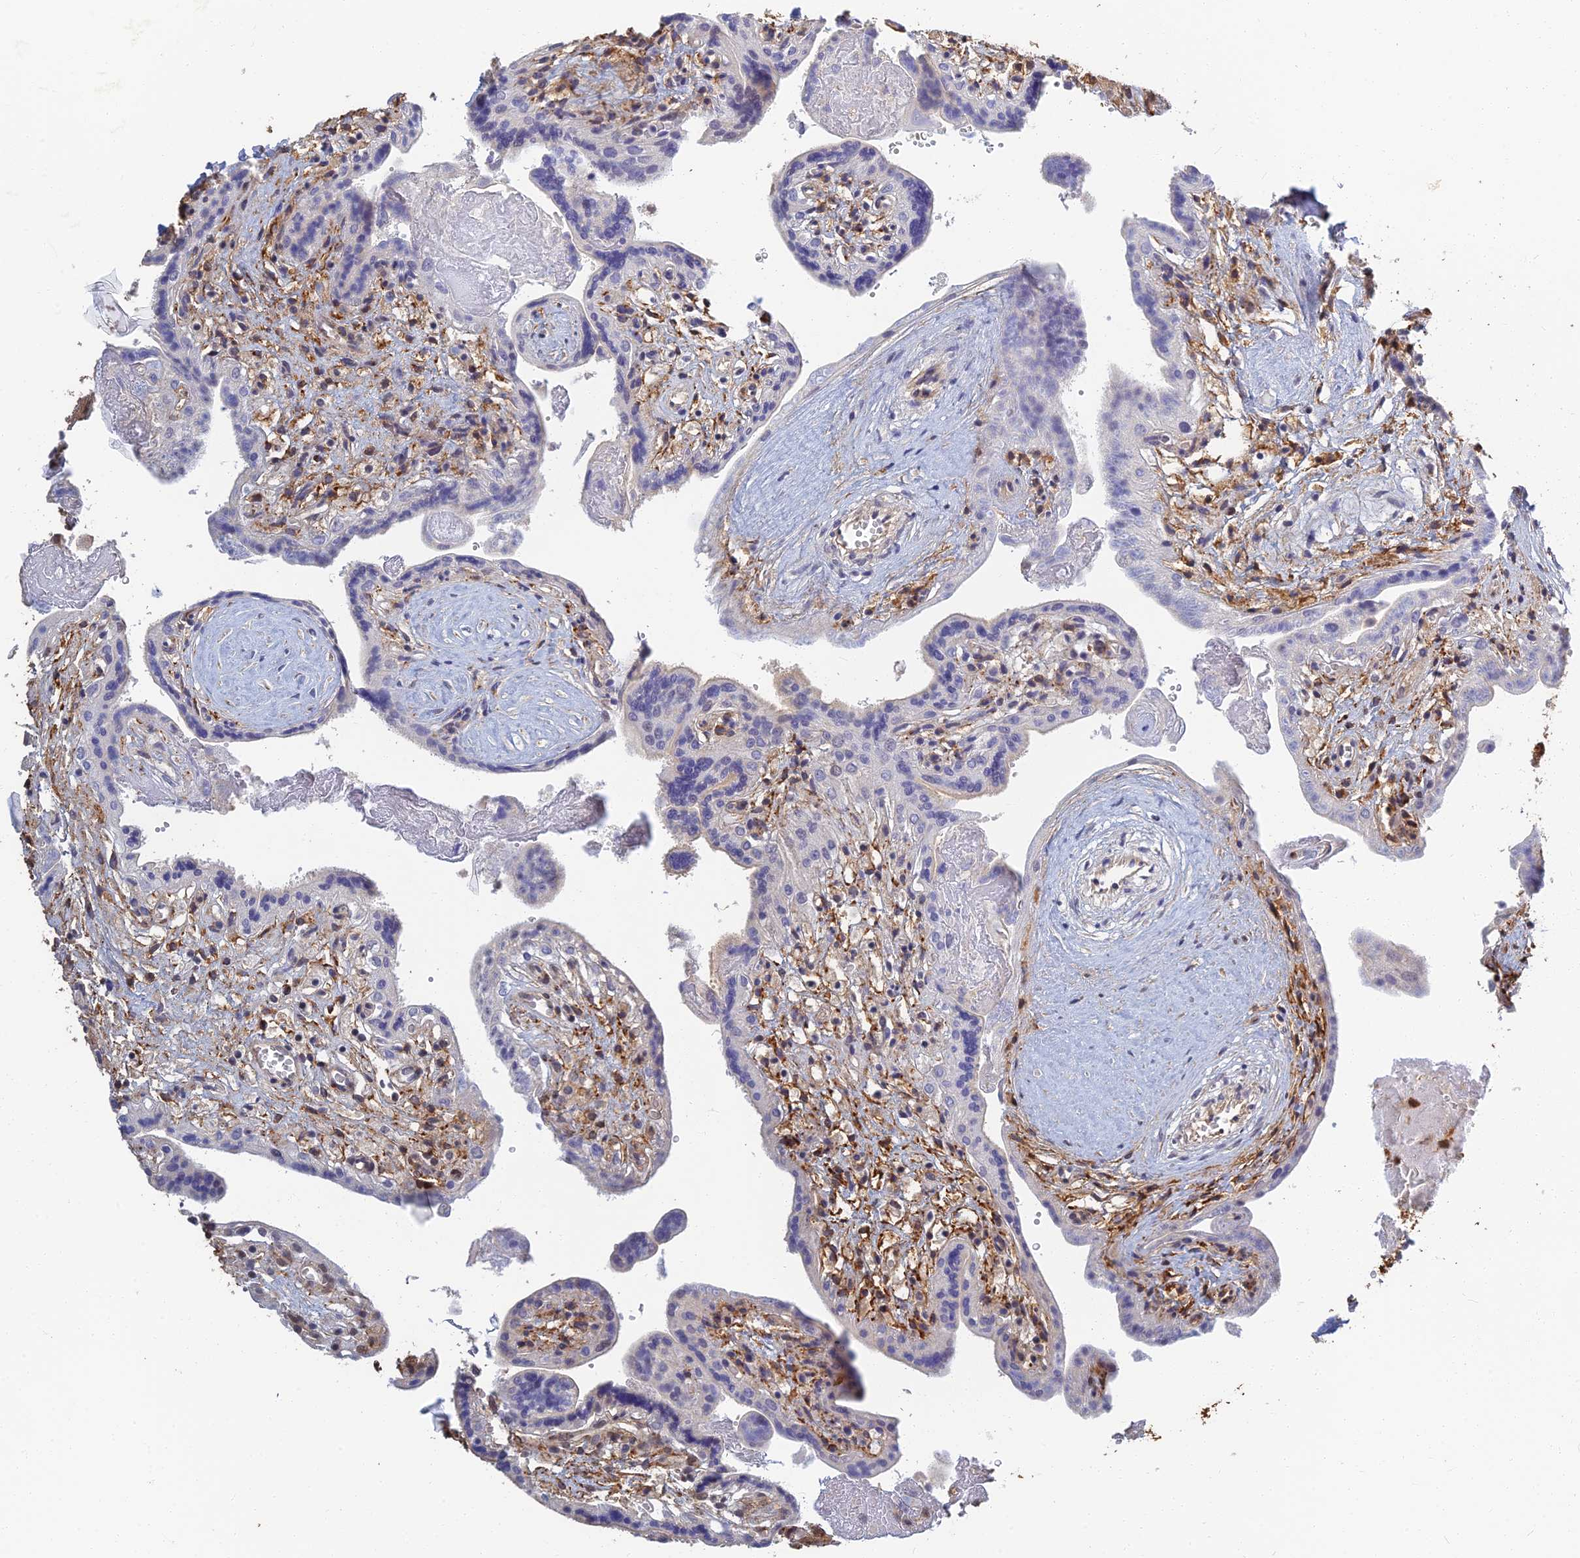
{"staining": {"intensity": "moderate", "quantity": "<25%", "location": "nuclear"}, "tissue": "placenta", "cell_type": "Trophoblastic cells", "image_type": "normal", "snomed": [{"axis": "morphology", "description": "Normal tissue, NOS"}, {"axis": "topography", "description": "Placenta"}], "caption": "High-magnification brightfield microscopy of benign placenta stained with DAB (3,3'-diaminobenzidine) (brown) and counterstained with hematoxylin (blue). trophoblastic cells exhibit moderate nuclear expression is identified in approximately<25% of cells.", "gene": "LRRN3", "patient": {"sex": "female", "age": 37}}